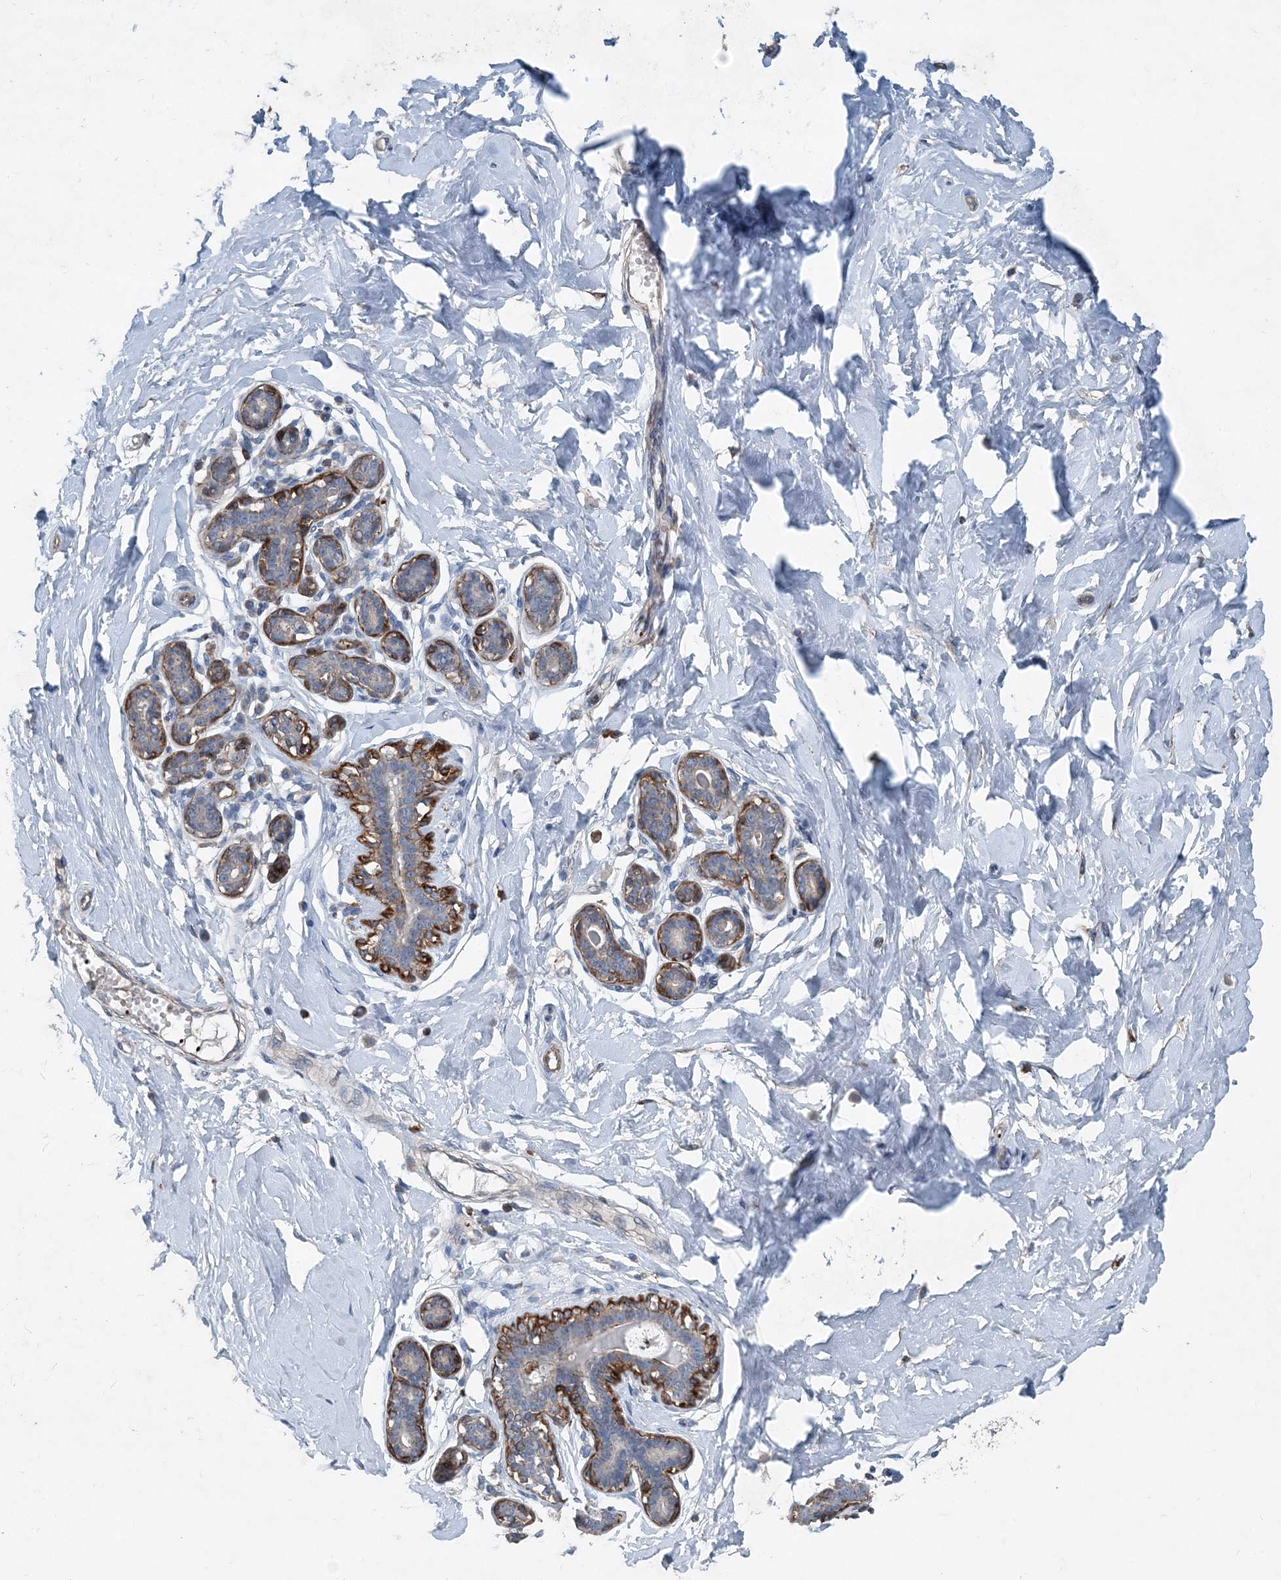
{"staining": {"intensity": "moderate", "quantity": "<25%", "location": "cytoplasmic/membranous"}, "tissue": "breast", "cell_type": "Adipocytes", "image_type": "normal", "snomed": [{"axis": "morphology", "description": "Normal tissue, NOS"}, {"axis": "morphology", "description": "Adenoma, NOS"}, {"axis": "topography", "description": "Breast"}], "caption": "An IHC photomicrograph of unremarkable tissue is shown. Protein staining in brown shows moderate cytoplasmic/membranous positivity in breast within adipocytes.", "gene": "DGUOK", "patient": {"sex": "female", "age": 23}}